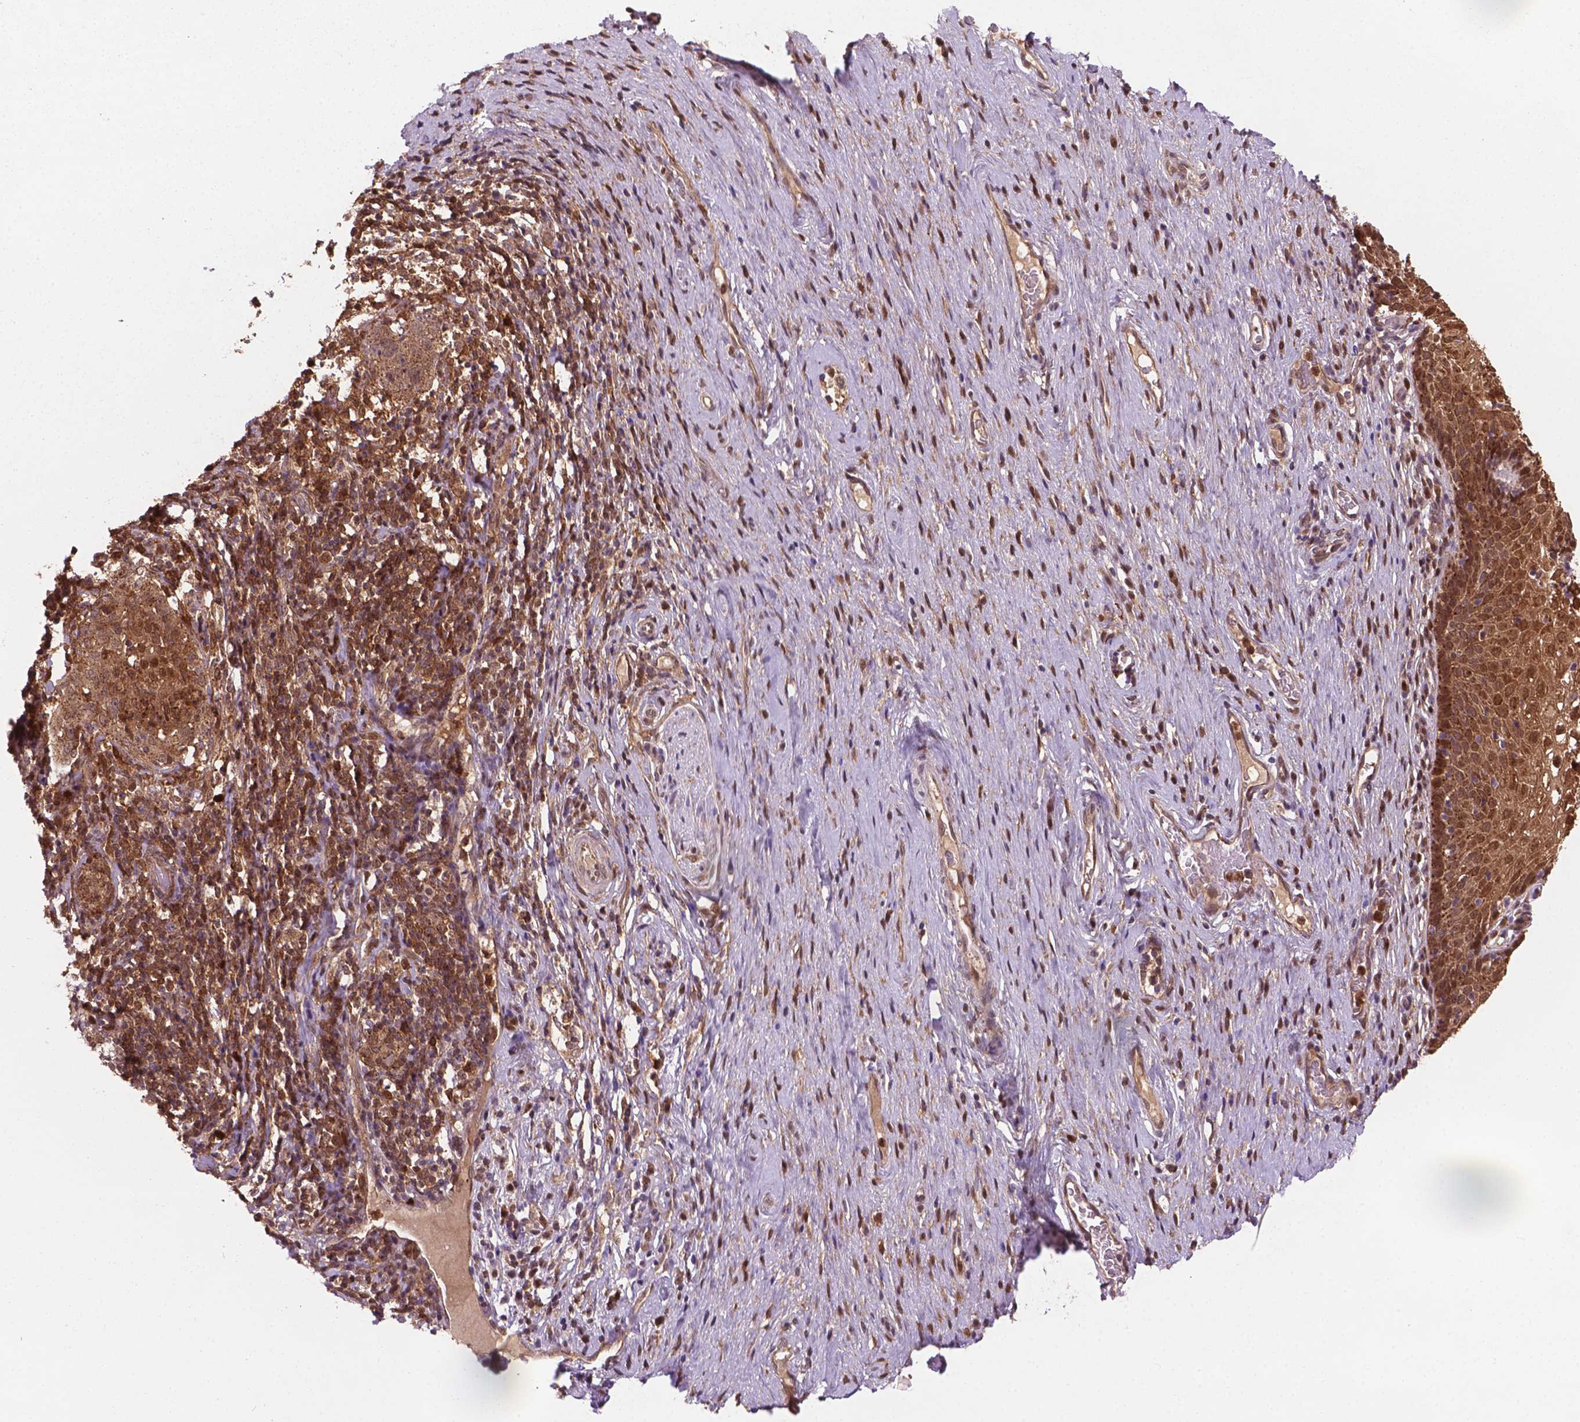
{"staining": {"intensity": "moderate", "quantity": ">75%", "location": "cytoplasmic/membranous,nuclear"}, "tissue": "cervical cancer", "cell_type": "Tumor cells", "image_type": "cancer", "snomed": [{"axis": "morphology", "description": "Squamous cell carcinoma, NOS"}, {"axis": "topography", "description": "Cervix"}], "caption": "Brown immunohistochemical staining in human squamous cell carcinoma (cervical) shows moderate cytoplasmic/membranous and nuclear staining in approximately >75% of tumor cells. (DAB (3,3'-diaminobenzidine) = brown stain, brightfield microscopy at high magnification).", "gene": "PLIN3", "patient": {"sex": "female", "age": 51}}